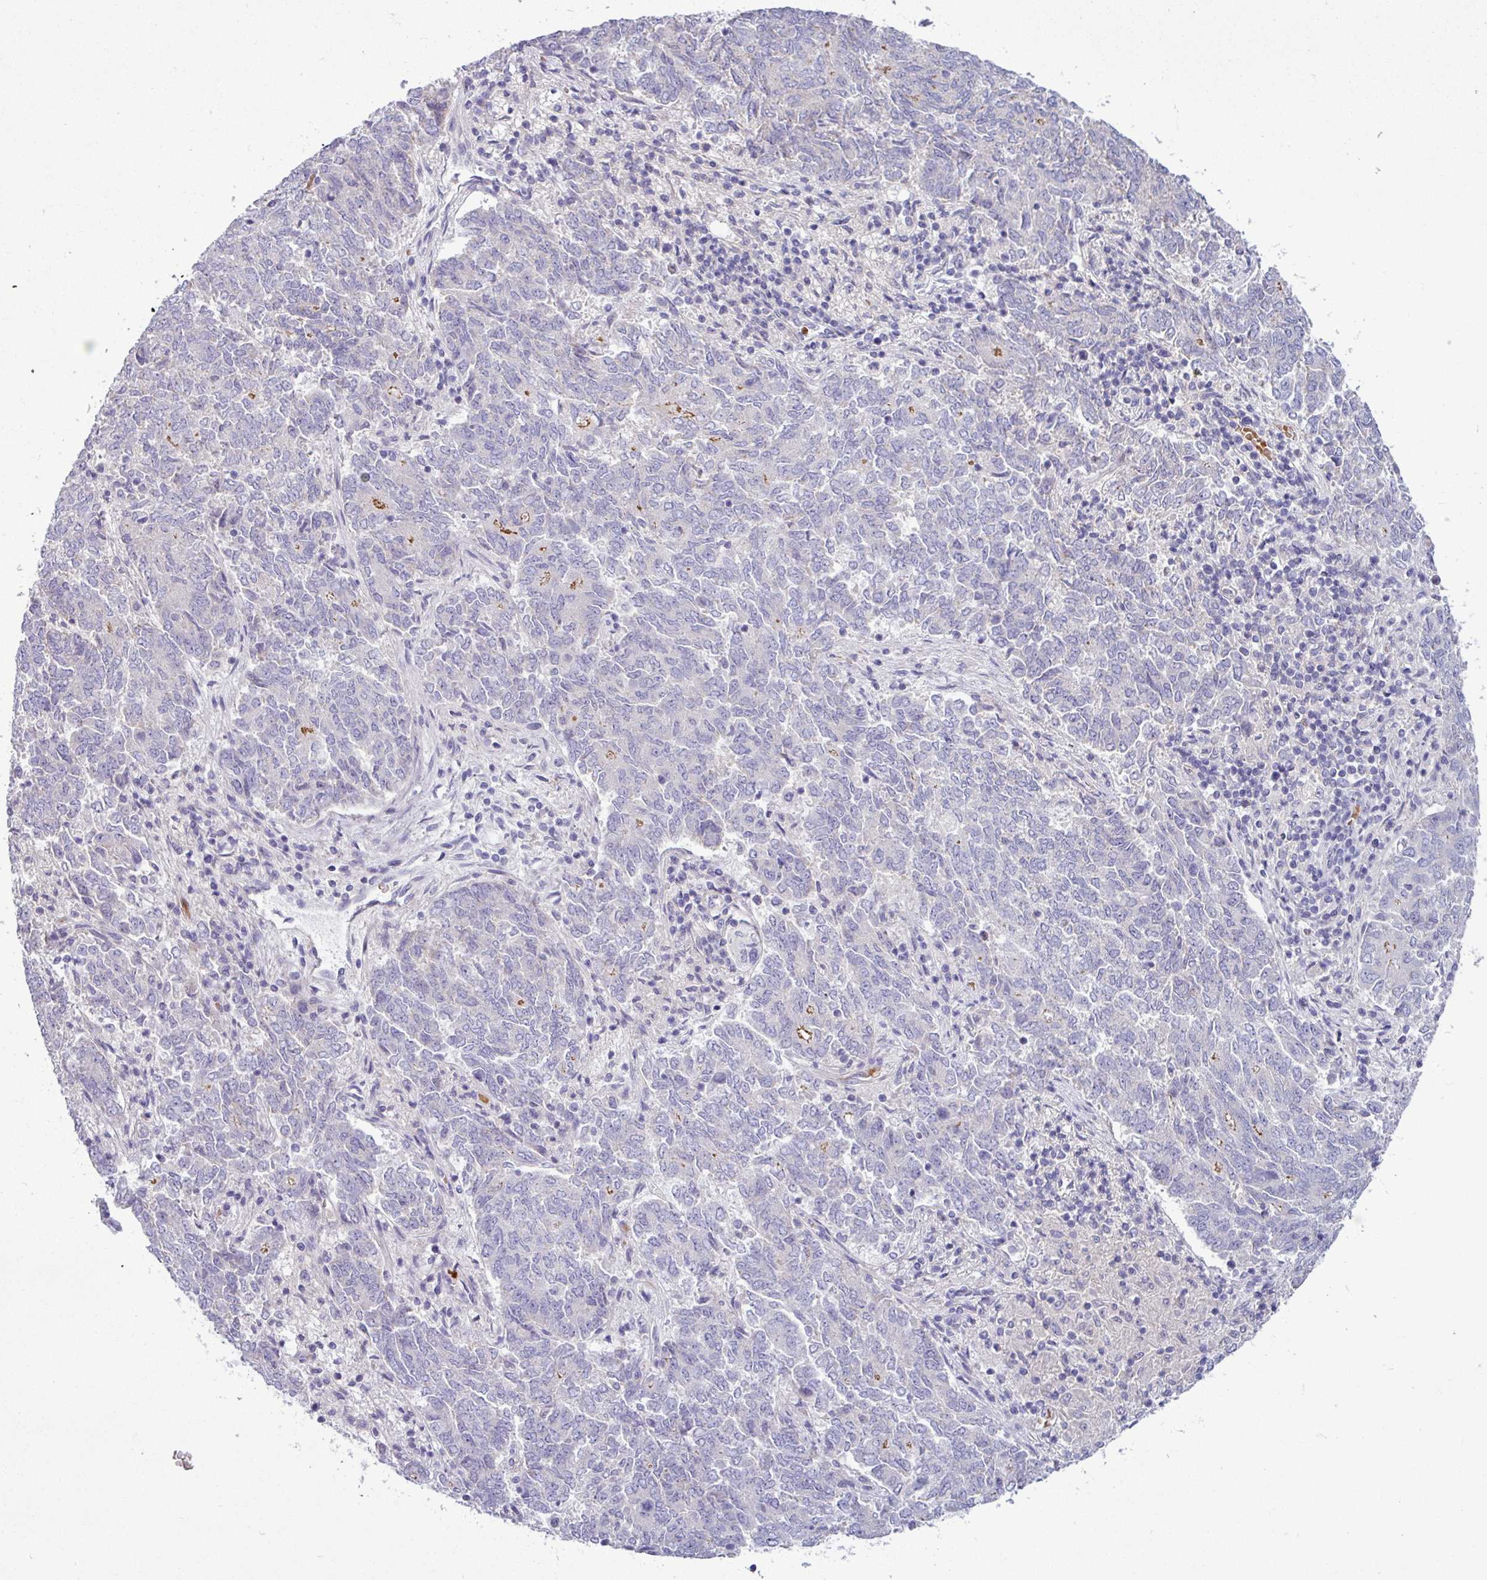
{"staining": {"intensity": "negative", "quantity": "none", "location": "none"}, "tissue": "endometrial cancer", "cell_type": "Tumor cells", "image_type": "cancer", "snomed": [{"axis": "morphology", "description": "Adenocarcinoma, NOS"}, {"axis": "topography", "description": "Endometrium"}], "caption": "Tumor cells are negative for brown protein staining in endometrial cancer (adenocarcinoma). (Stains: DAB immunohistochemistry (IHC) with hematoxylin counter stain, Microscopy: brightfield microscopy at high magnification).", "gene": "ACAP3", "patient": {"sex": "female", "age": 80}}